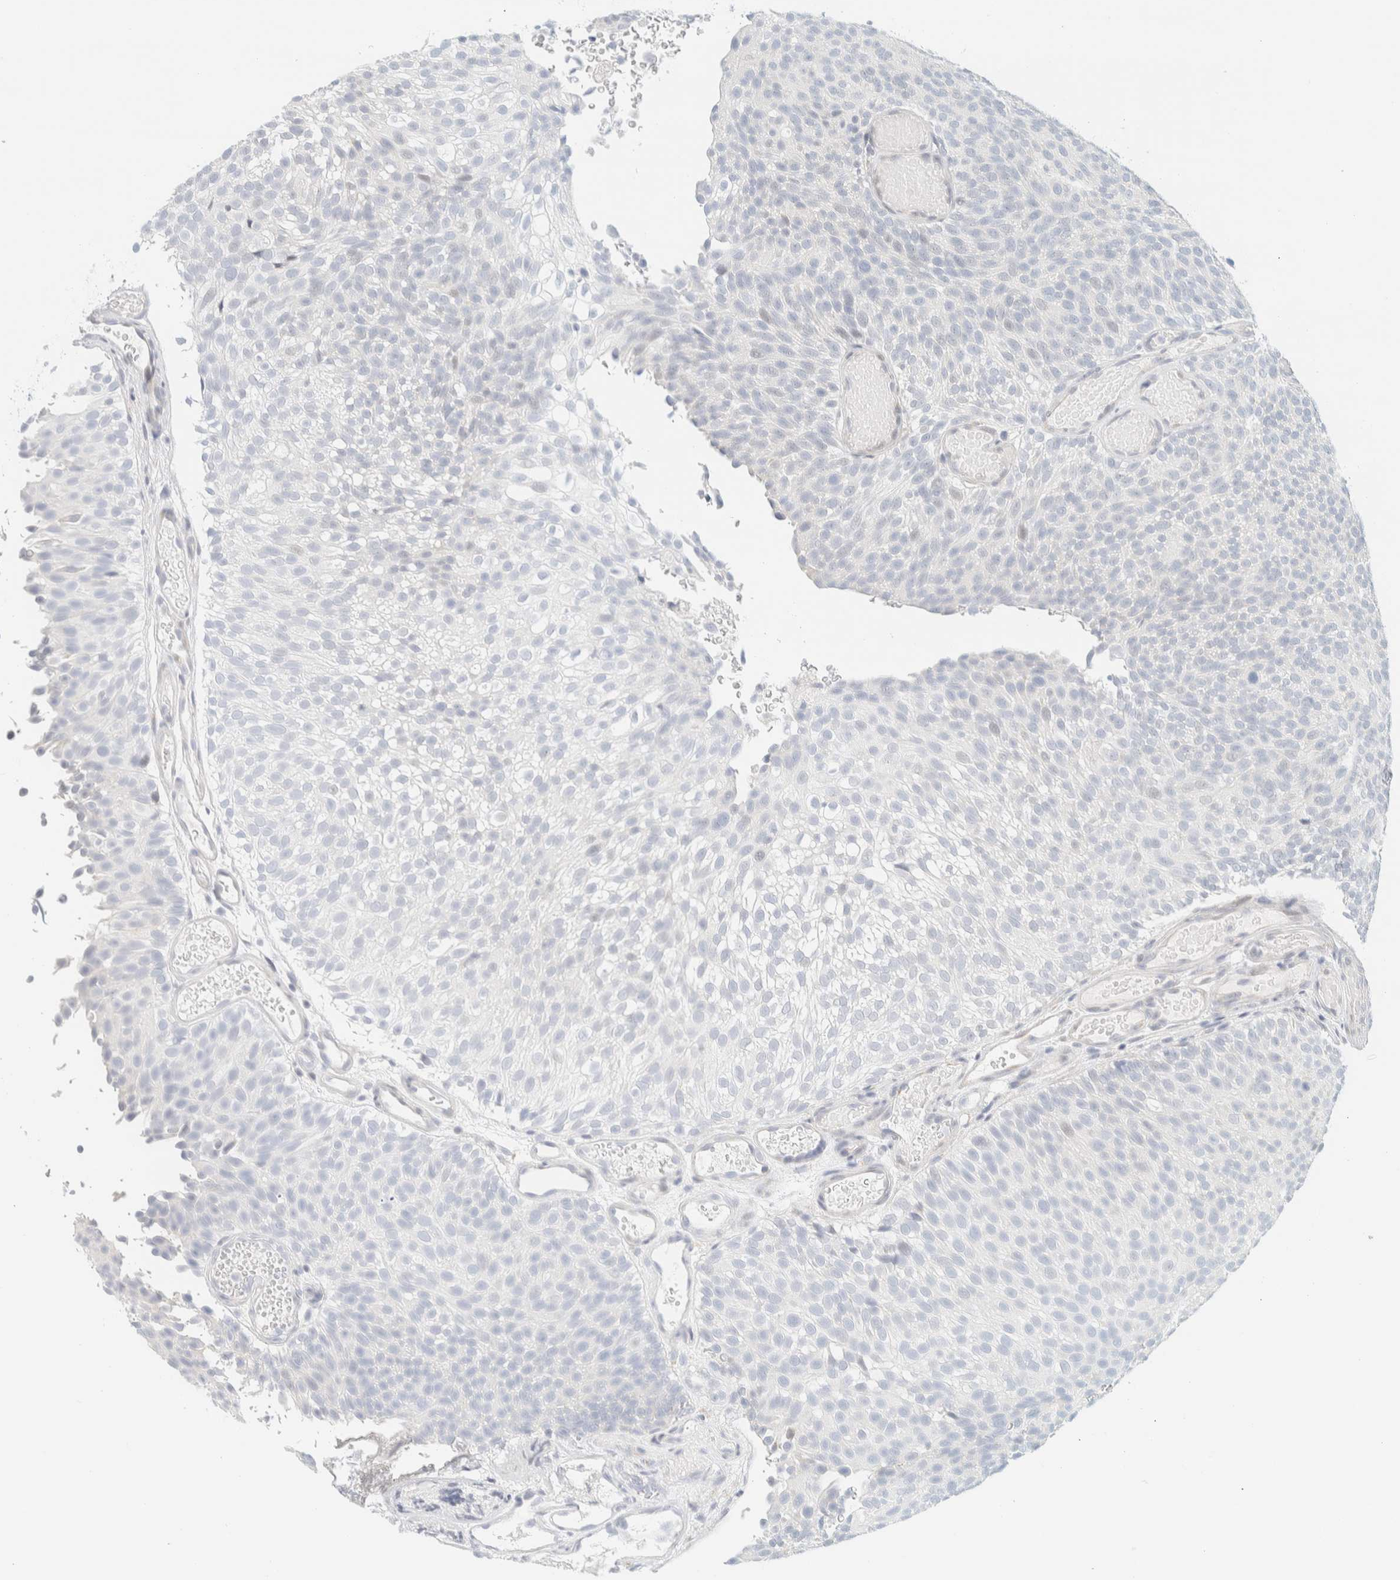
{"staining": {"intensity": "negative", "quantity": "none", "location": "none"}, "tissue": "urothelial cancer", "cell_type": "Tumor cells", "image_type": "cancer", "snomed": [{"axis": "morphology", "description": "Urothelial carcinoma, Low grade"}, {"axis": "topography", "description": "Urinary bladder"}], "caption": "High power microscopy photomicrograph of an immunohistochemistry image of urothelial cancer, revealing no significant staining in tumor cells.", "gene": "SPNS3", "patient": {"sex": "male", "age": 78}}